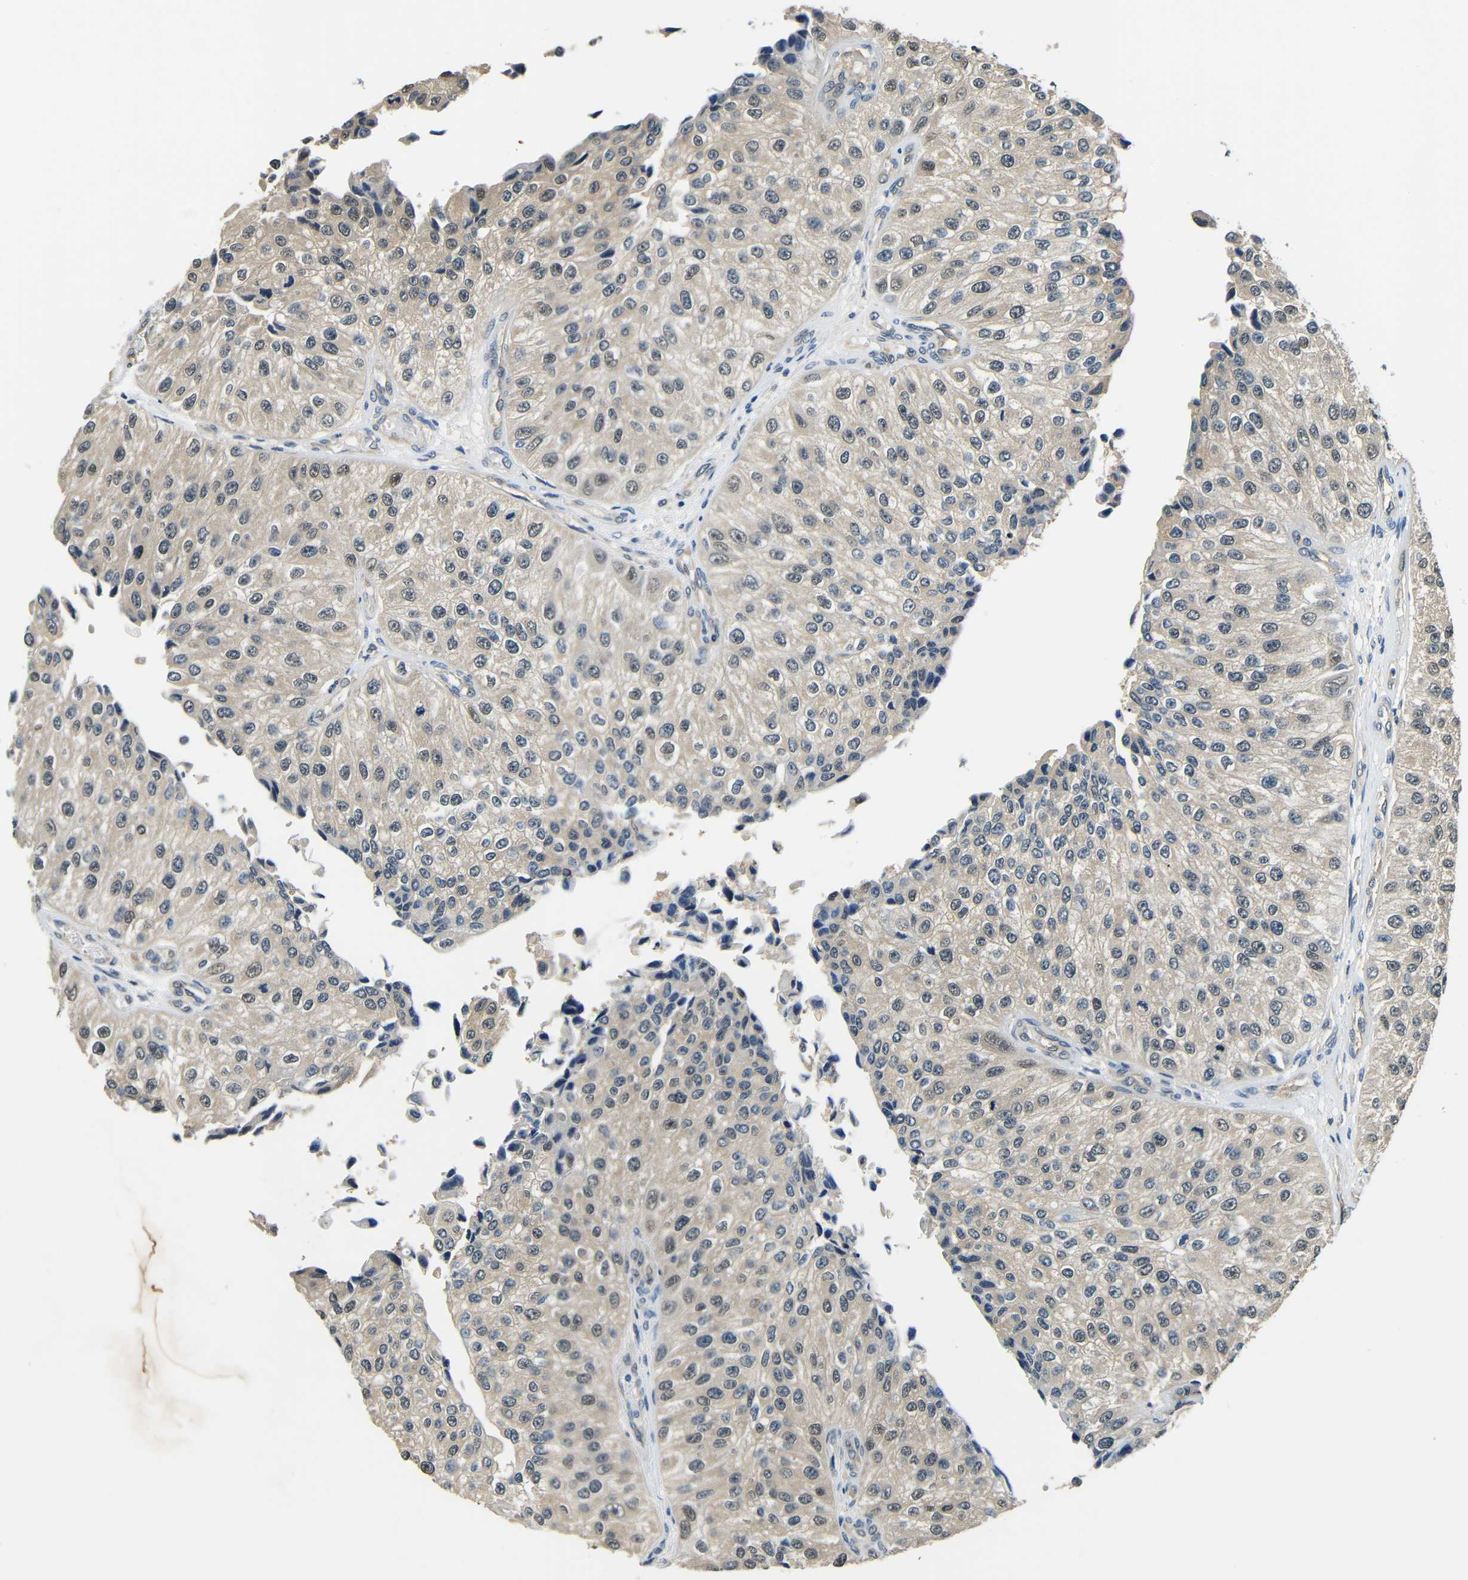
{"staining": {"intensity": "weak", "quantity": ">75%", "location": "cytoplasmic/membranous,nuclear"}, "tissue": "urothelial cancer", "cell_type": "Tumor cells", "image_type": "cancer", "snomed": [{"axis": "morphology", "description": "Urothelial carcinoma, High grade"}, {"axis": "topography", "description": "Kidney"}, {"axis": "topography", "description": "Urinary bladder"}], "caption": "Weak cytoplasmic/membranous and nuclear positivity for a protein is seen in about >75% of tumor cells of urothelial carcinoma (high-grade) using IHC.", "gene": "ADAP1", "patient": {"sex": "male", "age": 77}}